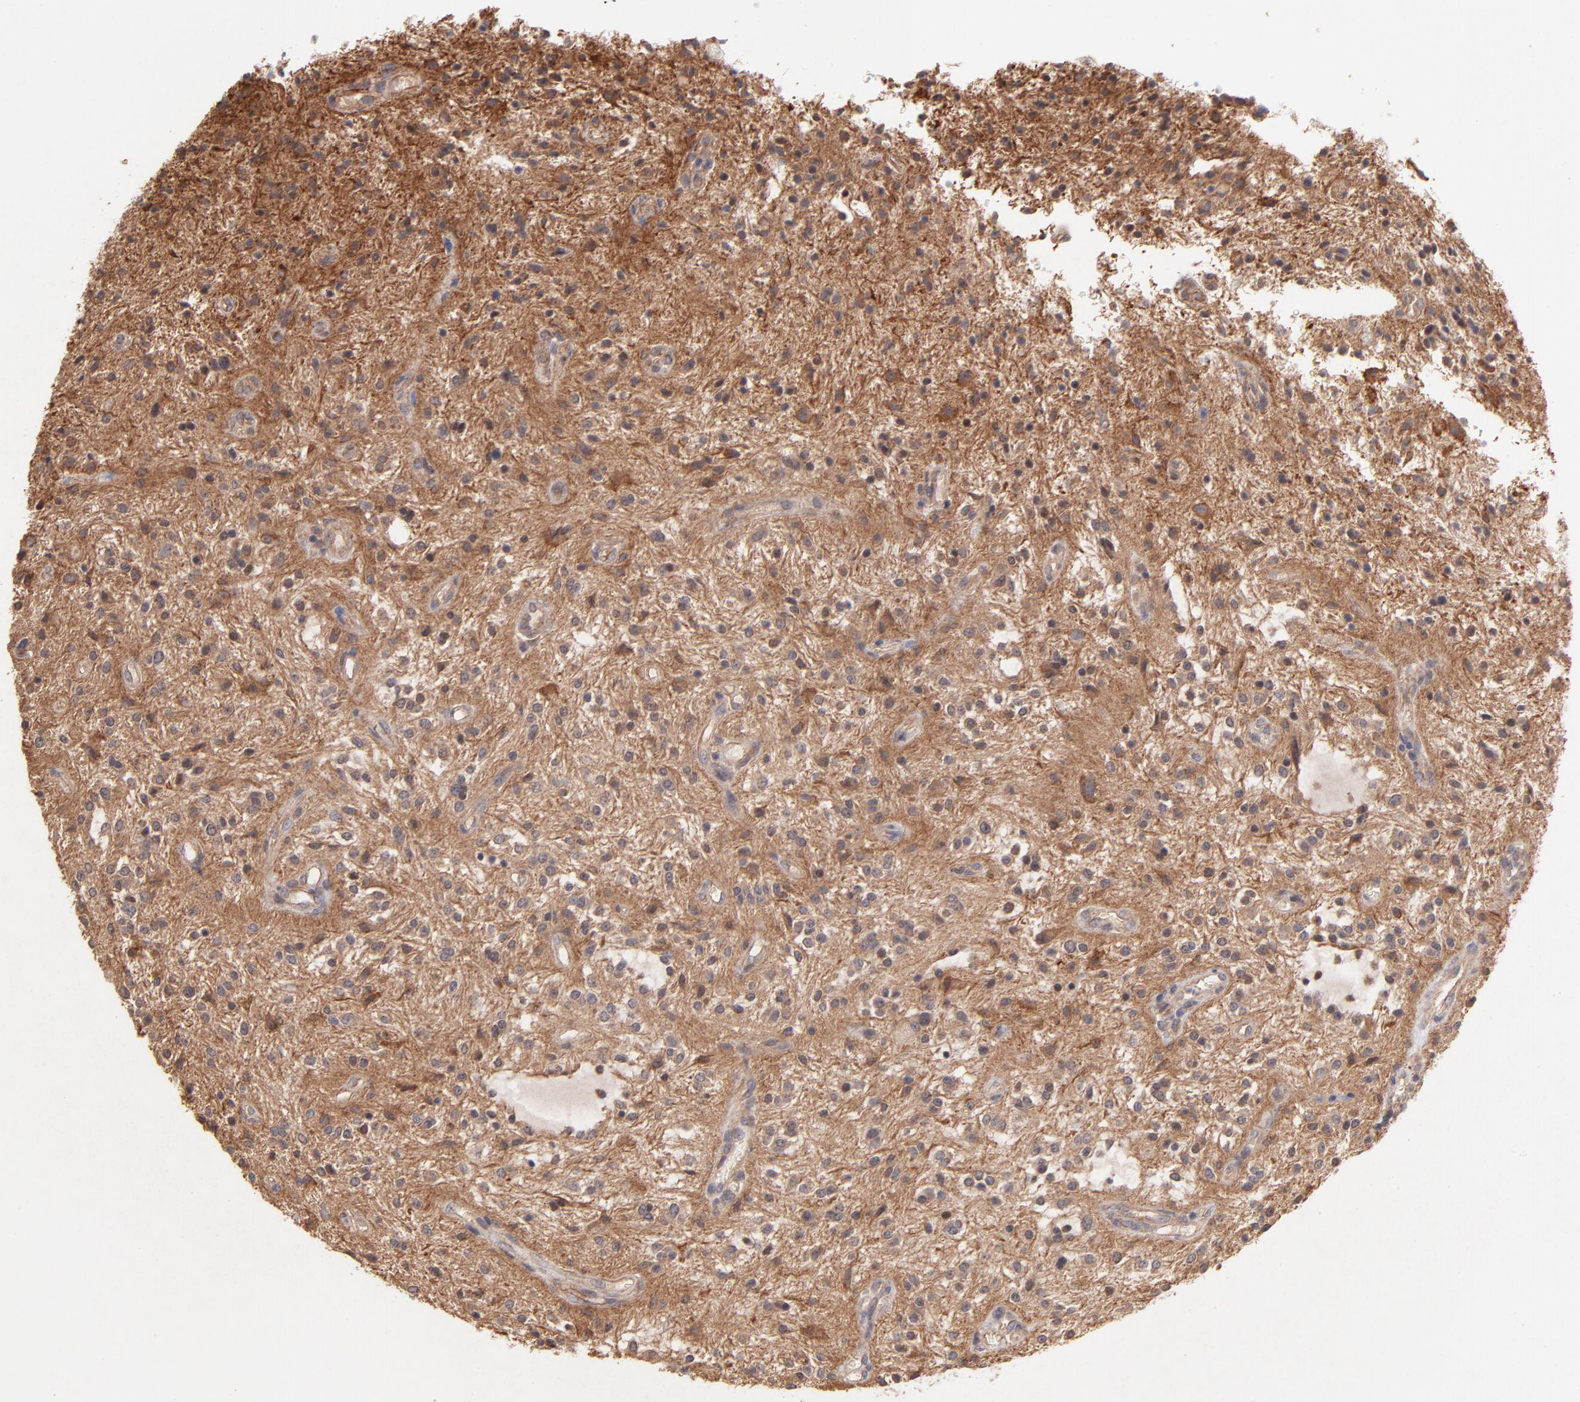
{"staining": {"intensity": "moderate", "quantity": "25%-75%", "location": "cytoplasmic/membranous"}, "tissue": "glioma", "cell_type": "Tumor cells", "image_type": "cancer", "snomed": [{"axis": "morphology", "description": "Glioma, malignant, NOS"}, {"axis": "topography", "description": "Cerebellum"}], "caption": "Glioma (malignant) stained with immunohistochemistry (IHC) reveals moderate cytoplasmic/membranous staining in about 25%-75% of tumor cells.", "gene": "STAP2", "patient": {"sex": "female", "age": 10}}